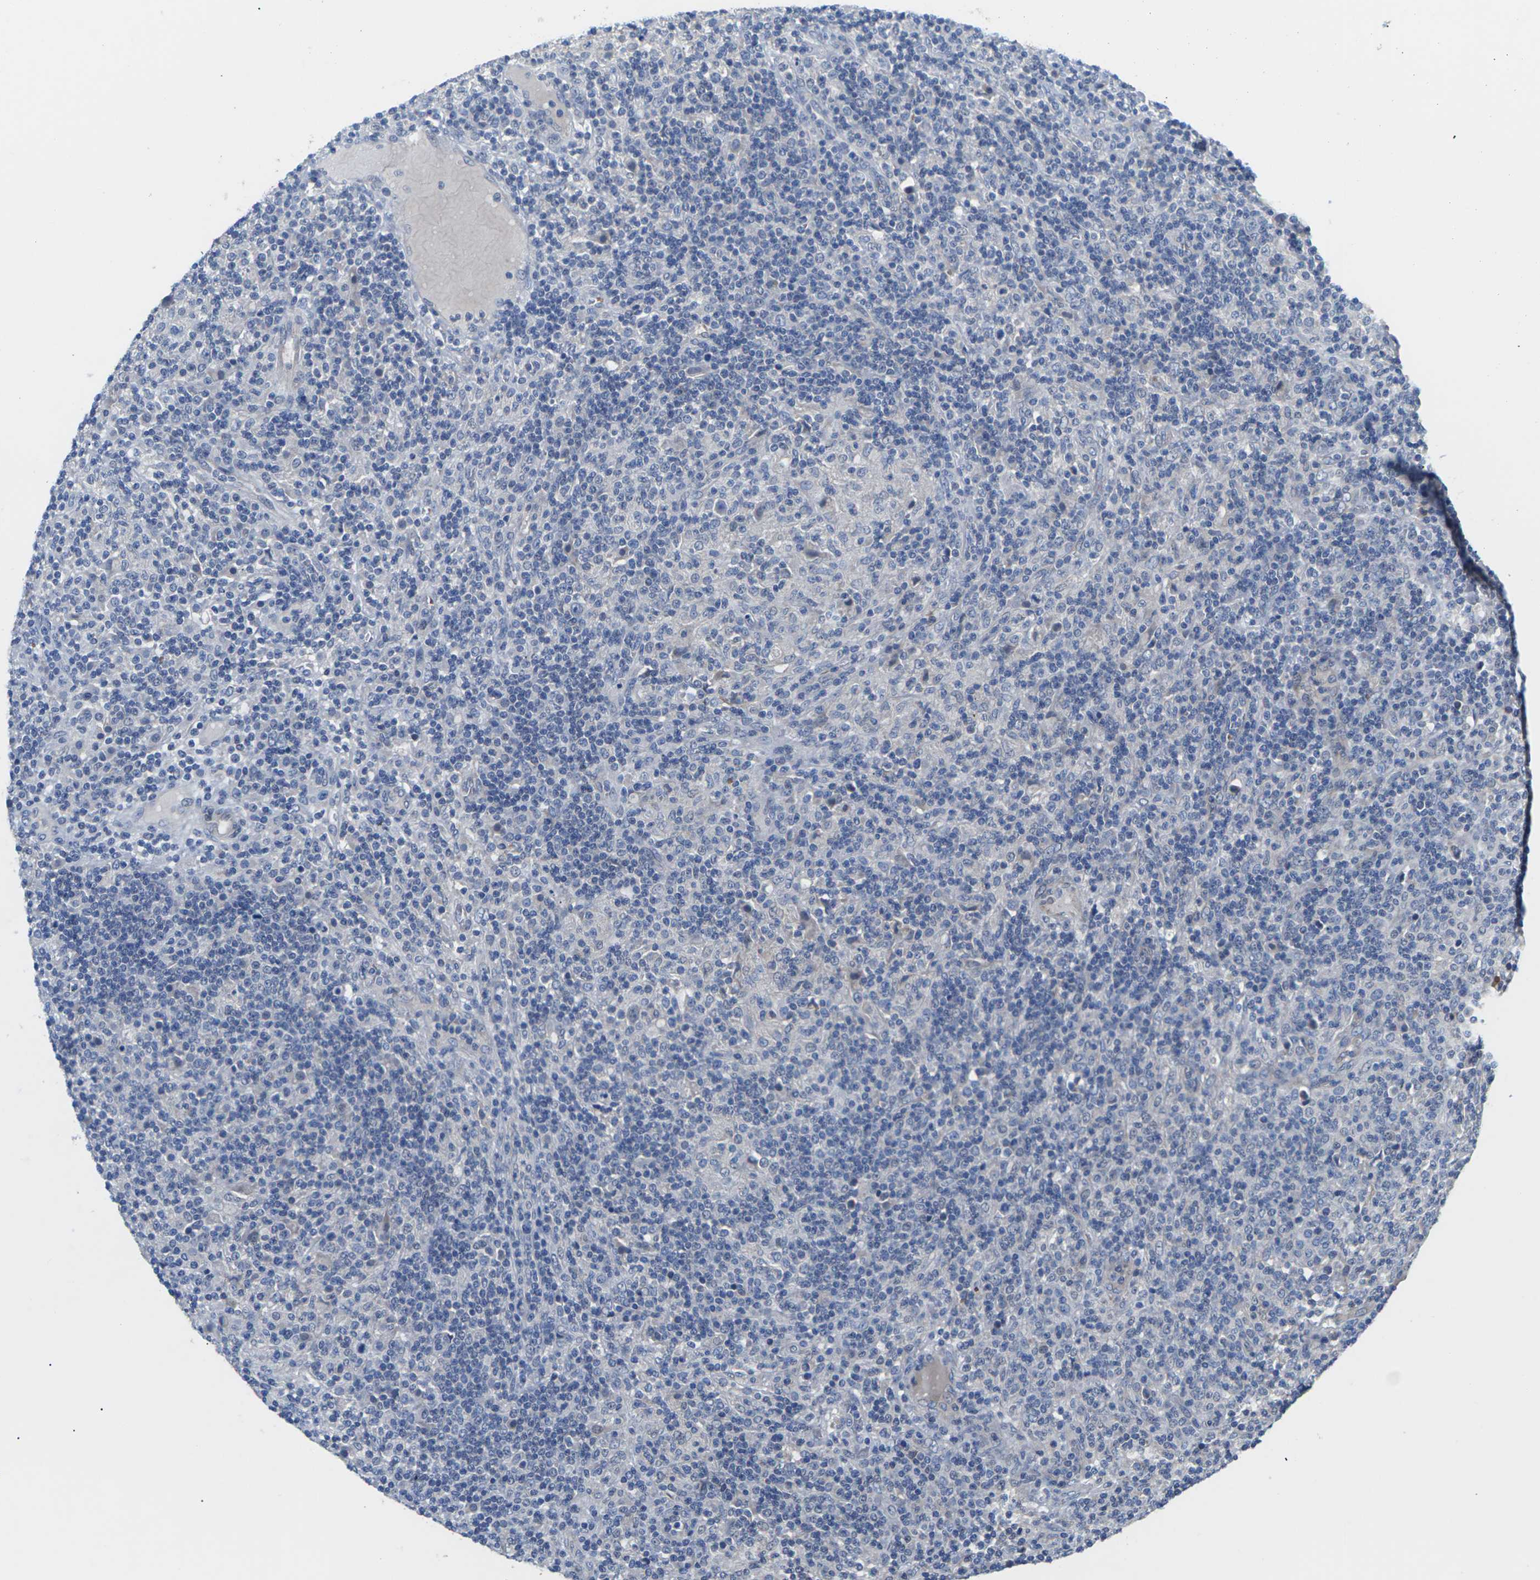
{"staining": {"intensity": "negative", "quantity": "none", "location": "none"}, "tissue": "lymphoma", "cell_type": "Tumor cells", "image_type": "cancer", "snomed": [{"axis": "morphology", "description": "Hodgkin's disease, NOS"}, {"axis": "topography", "description": "Lymph node"}], "caption": "Tumor cells show no significant positivity in lymphoma. The staining is performed using DAB (3,3'-diaminobenzidine) brown chromogen with nuclei counter-stained in using hematoxylin.", "gene": "TMCO4", "patient": {"sex": "male", "age": 70}}